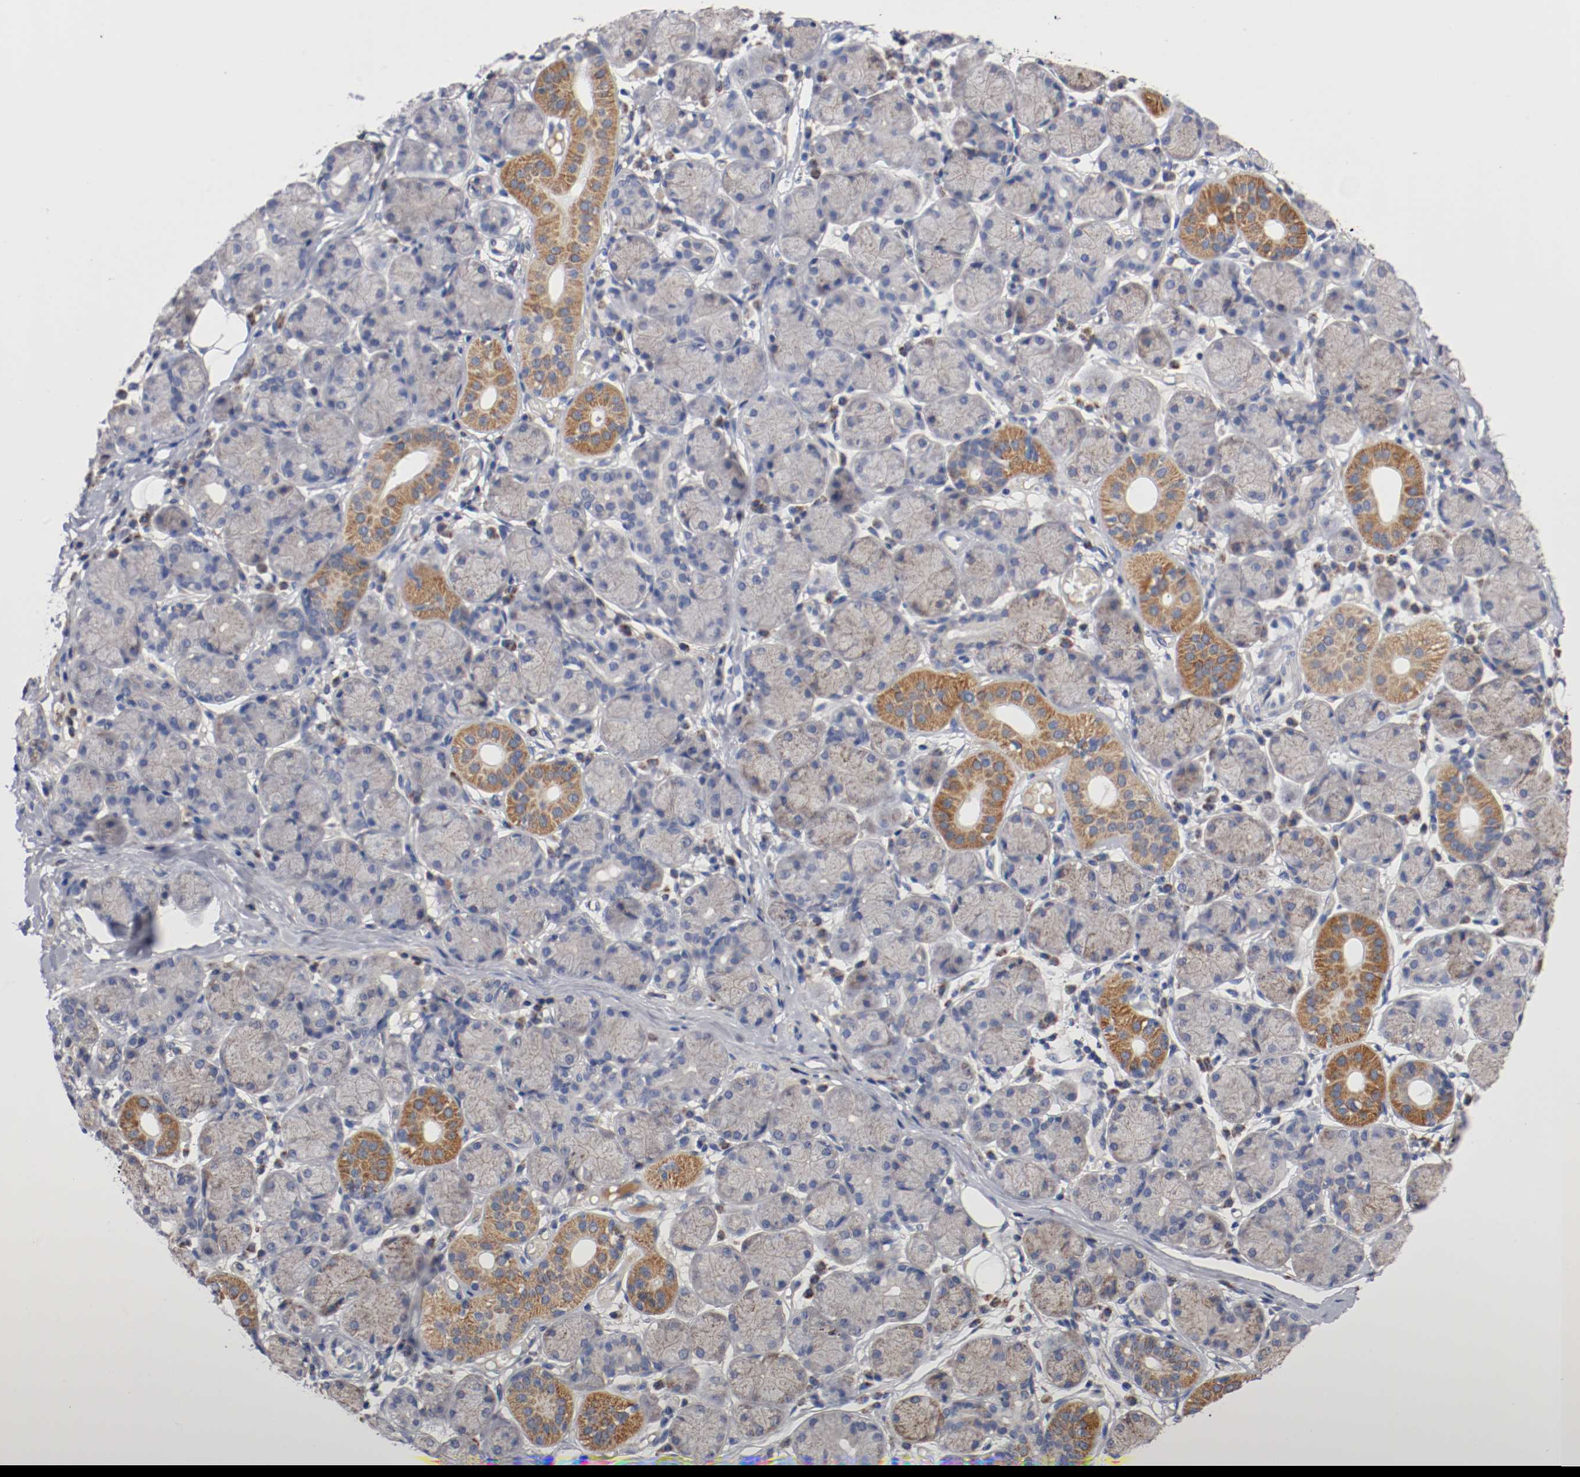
{"staining": {"intensity": "moderate", "quantity": ">75%", "location": "cytoplasmic/membranous"}, "tissue": "salivary gland", "cell_type": "Glandular cells", "image_type": "normal", "snomed": [{"axis": "morphology", "description": "Normal tissue, NOS"}, {"axis": "topography", "description": "Salivary gland"}], "caption": "A histopathology image of salivary gland stained for a protein reveals moderate cytoplasmic/membranous brown staining in glandular cells. Using DAB (3,3'-diaminobenzidine) (brown) and hematoxylin (blue) stains, captured at high magnification using brightfield microscopy.", "gene": "PCSK6", "patient": {"sex": "female", "age": 24}}